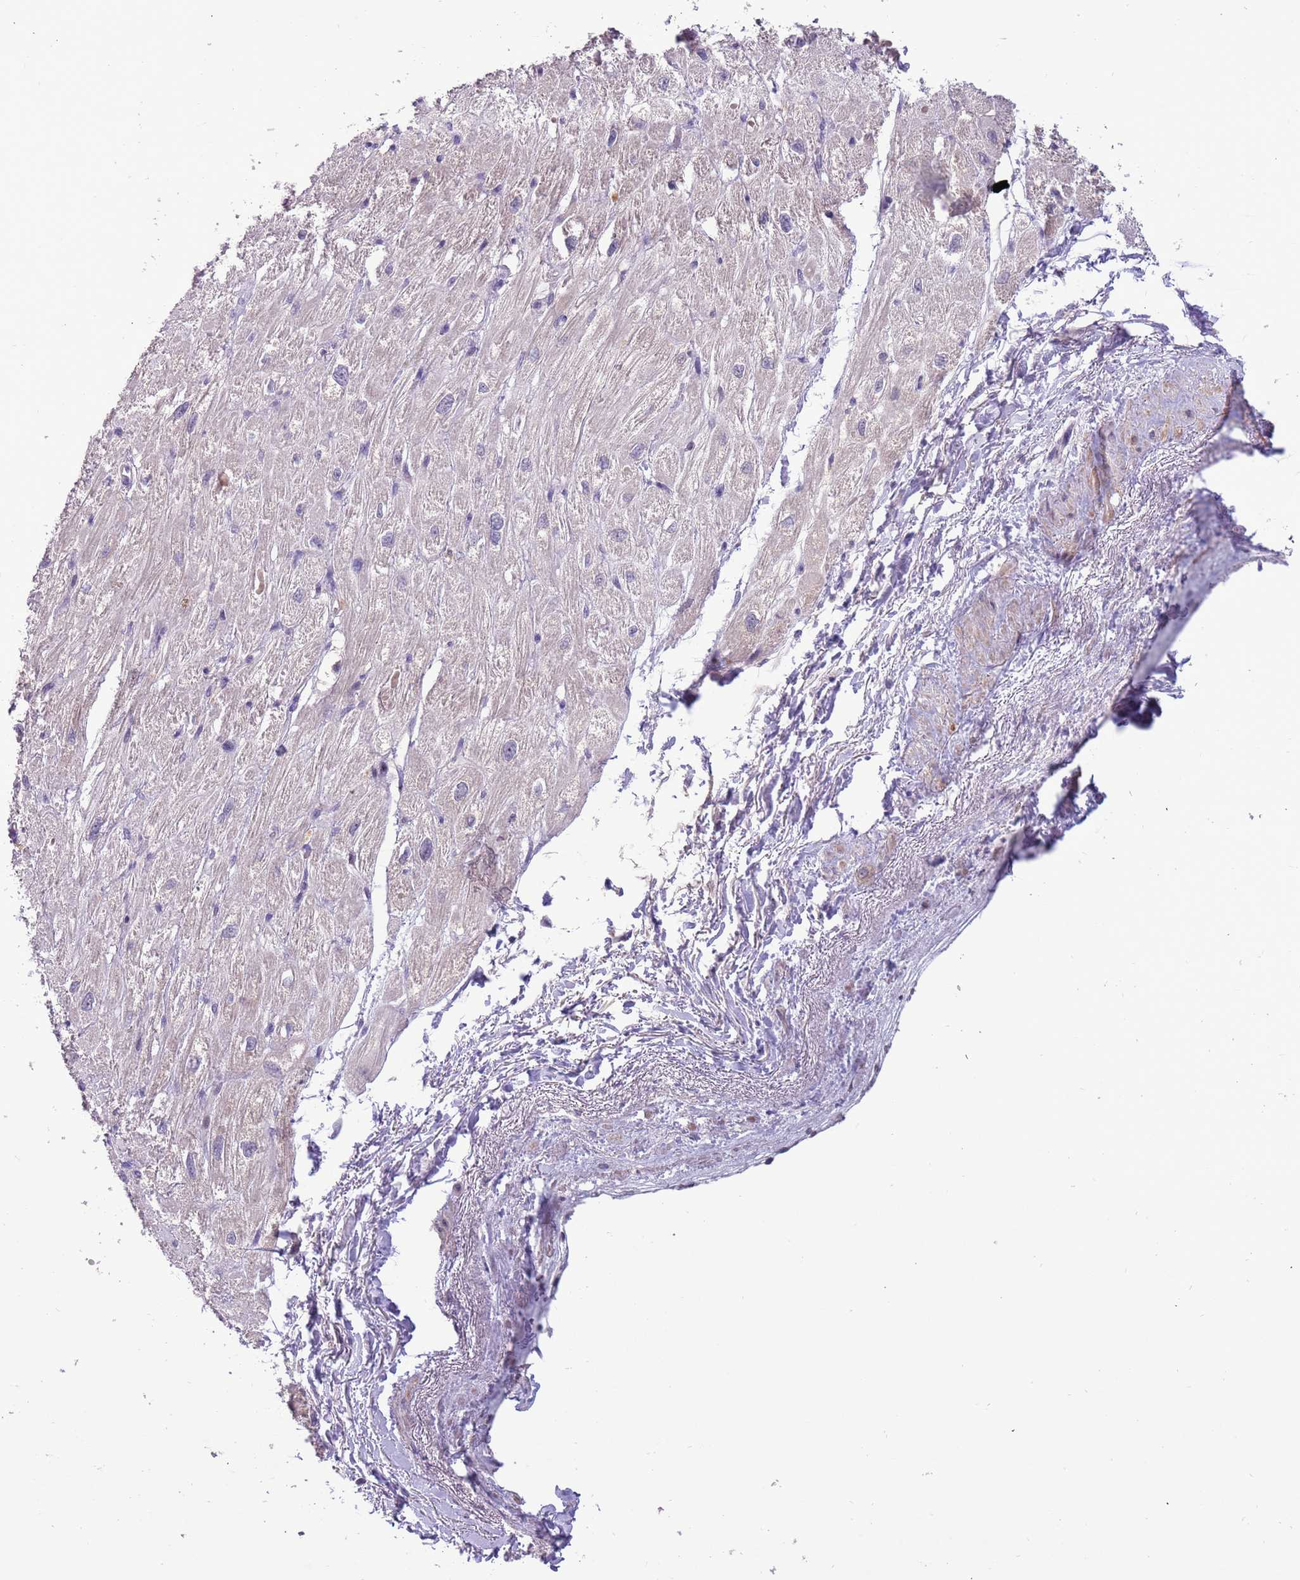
{"staining": {"intensity": "negative", "quantity": "none", "location": "none"}, "tissue": "heart muscle", "cell_type": "Cardiomyocytes", "image_type": "normal", "snomed": [{"axis": "morphology", "description": "Normal tissue, NOS"}, {"axis": "topography", "description": "Heart"}], "caption": "Protein analysis of unremarkable heart muscle shows no significant staining in cardiomyocytes. Nuclei are stained in blue.", "gene": "SHROOM3", "patient": {"sex": "male", "age": 65}}